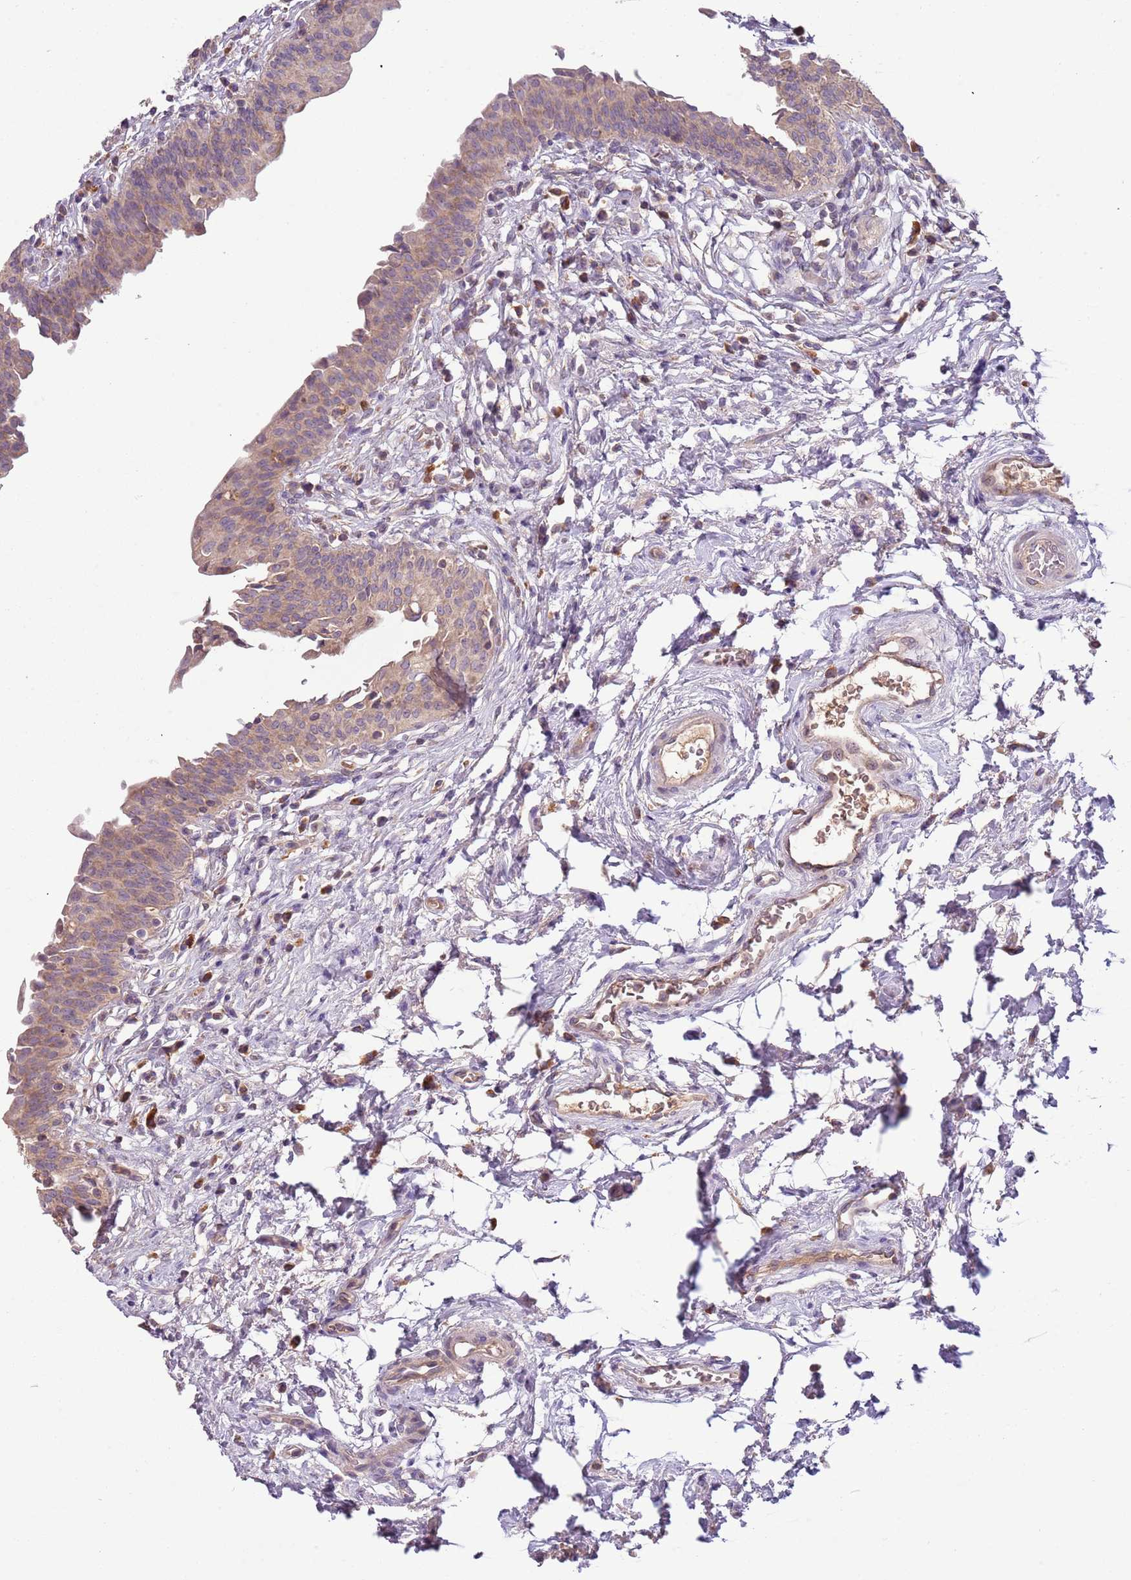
{"staining": {"intensity": "weak", "quantity": ">75%", "location": "cytoplasmic/membranous"}, "tissue": "urinary bladder", "cell_type": "Urothelial cells", "image_type": "normal", "snomed": [{"axis": "morphology", "description": "Normal tissue, NOS"}, {"axis": "topography", "description": "Urinary bladder"}], "caption": "Unremarkable urinary bladder displays weak cytoplasmic/membranous staining in about >75% of urothelial cells, visualized by immunohistochemistry.", "gene": "FECH", "patient": {"sex": "male", "age": 83}}